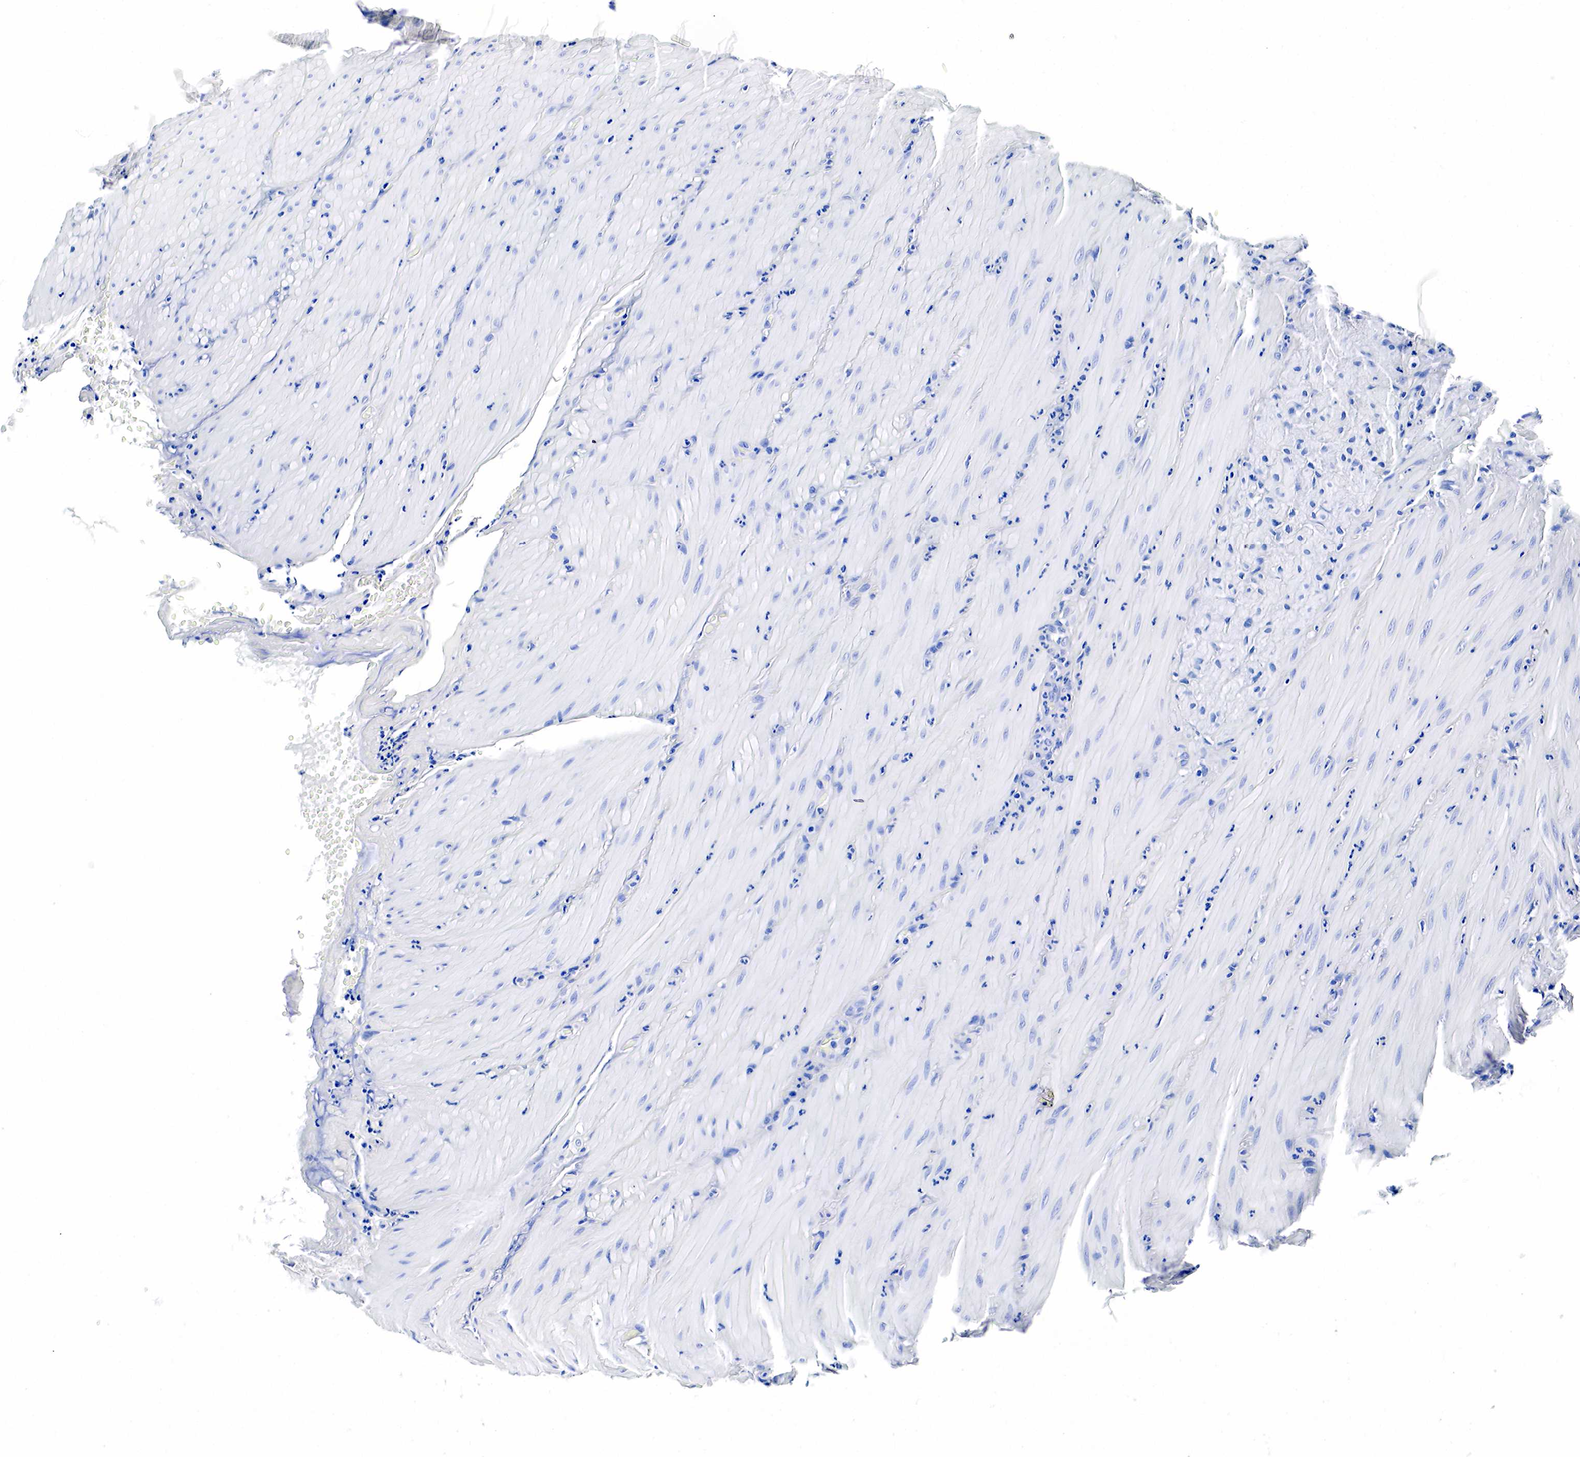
{"staining": {"intensity": "negative", "quantity": "none", "location": "none"}, "tissue": "smooth muscle", "cell_type": "Smooth muscle cells", "image_type": "normal", "snomed": [{"axis": "morphology", "description": "Normal tissue, NOS"}, {"axis": "topography", "description": "Duodenum"}], "caption": "Smooth muscle cells are negative for brown protein staining in benign smooth muscle.", "gene": "KLK3", "patient": {"sex": "male", "age": 63}}